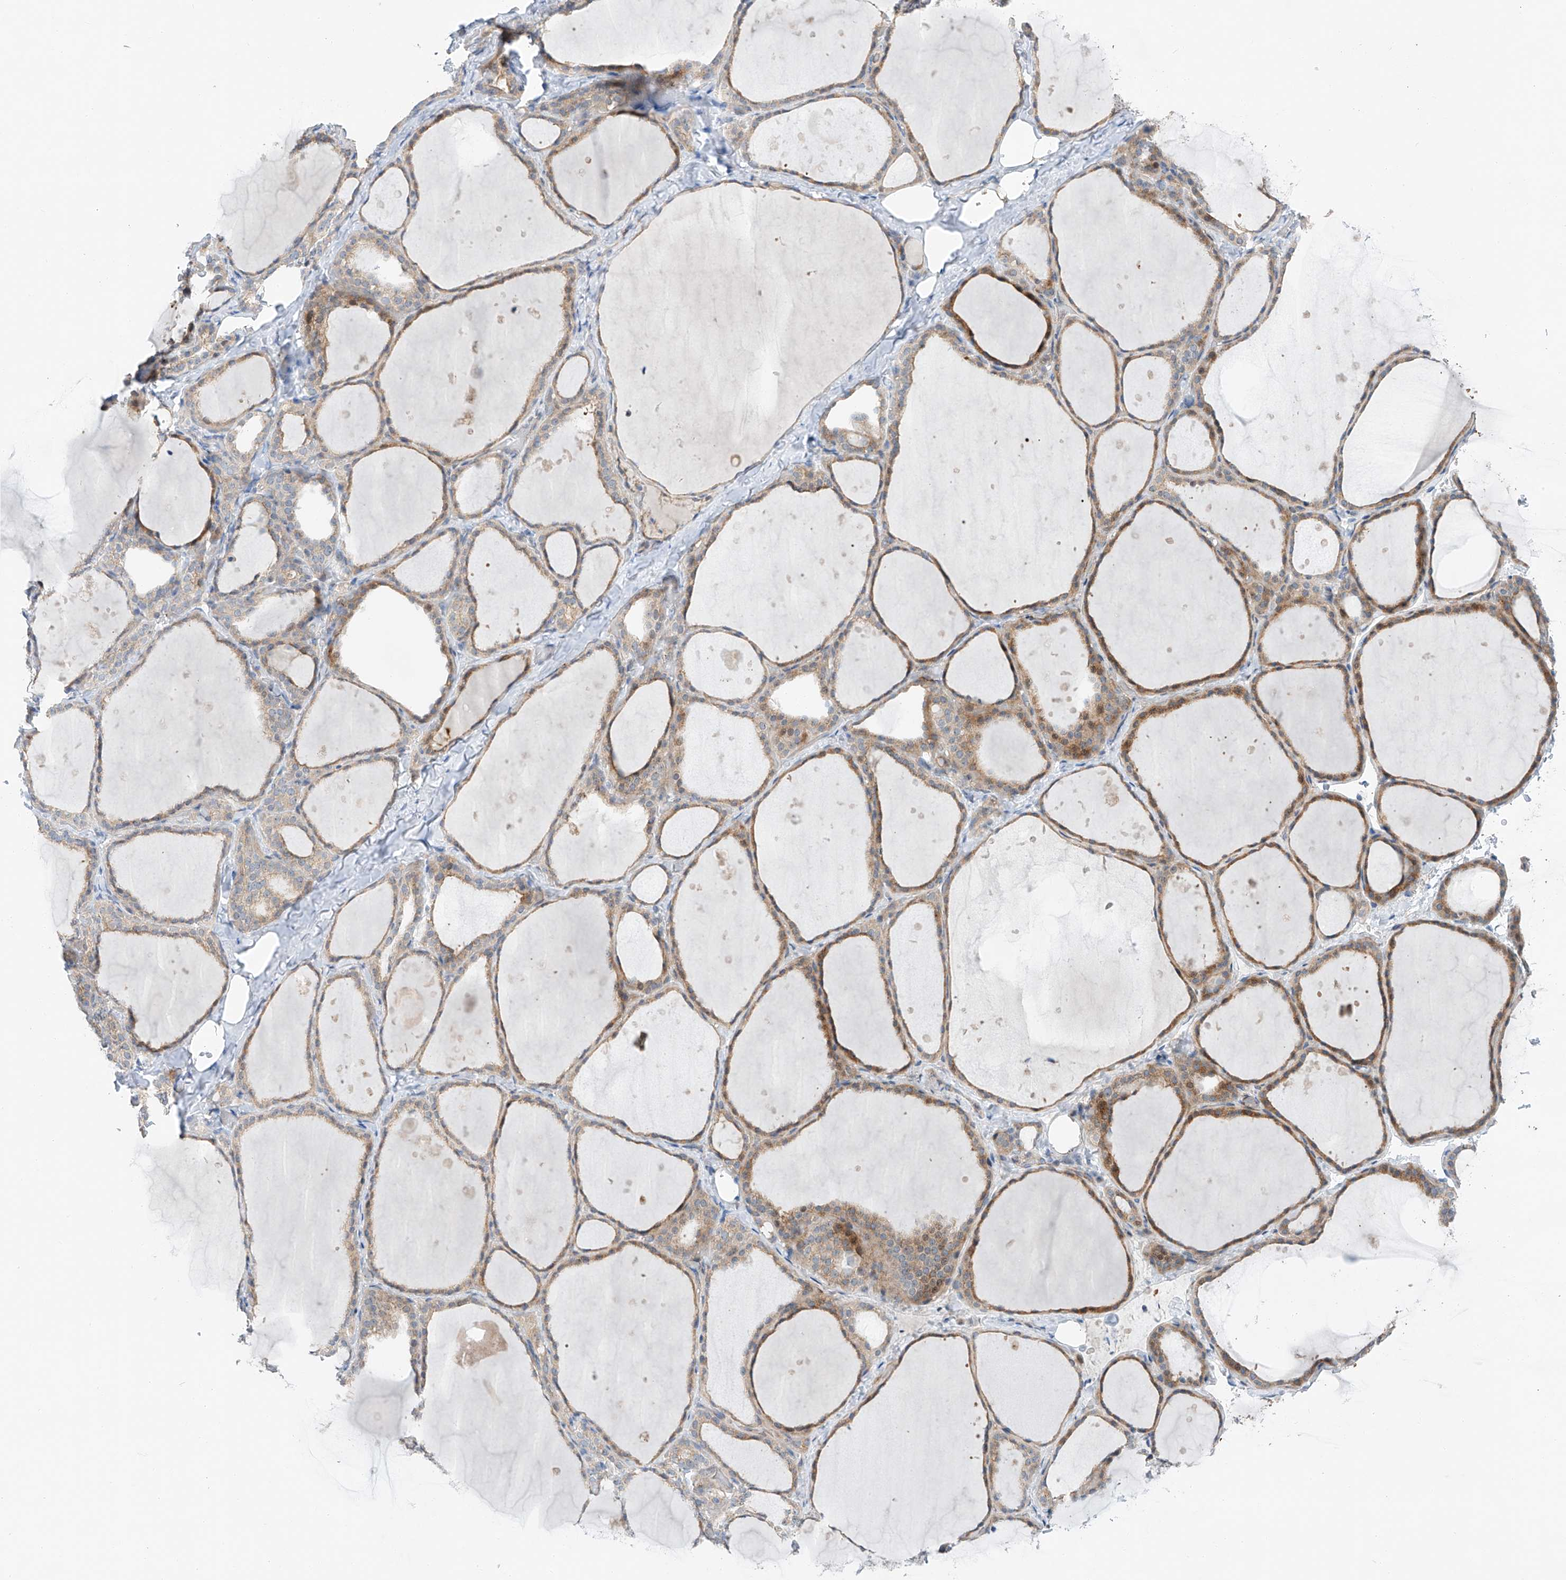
{"staining": {"intensity": "weak", "quantity": "25%-75%", "location": "cytoplasmic/membranous"}, "tissue": "thyroid gland", "cell_type": "Glandular cells", "image_type": "normal", "snomed": [{"axis": "morphology", "description": "Normal tissue, NOS"}, {"axis": "topography", "description": "Thyroid gland"}], "caption": "Protein staining of normal thyroid gland demonstrates weak cytoplasmic/membranous staining in approximately 25%-75% of glandular cells. The staining was performed using DAB (3,3'-diaminobenzidine) to visualize the protein expression in brown, while the nuclei were stained in blue with hematoxylin (Magnification: 20x).", "gene": "CLDND1", "patient": {"sex": "female", "age": 44}}